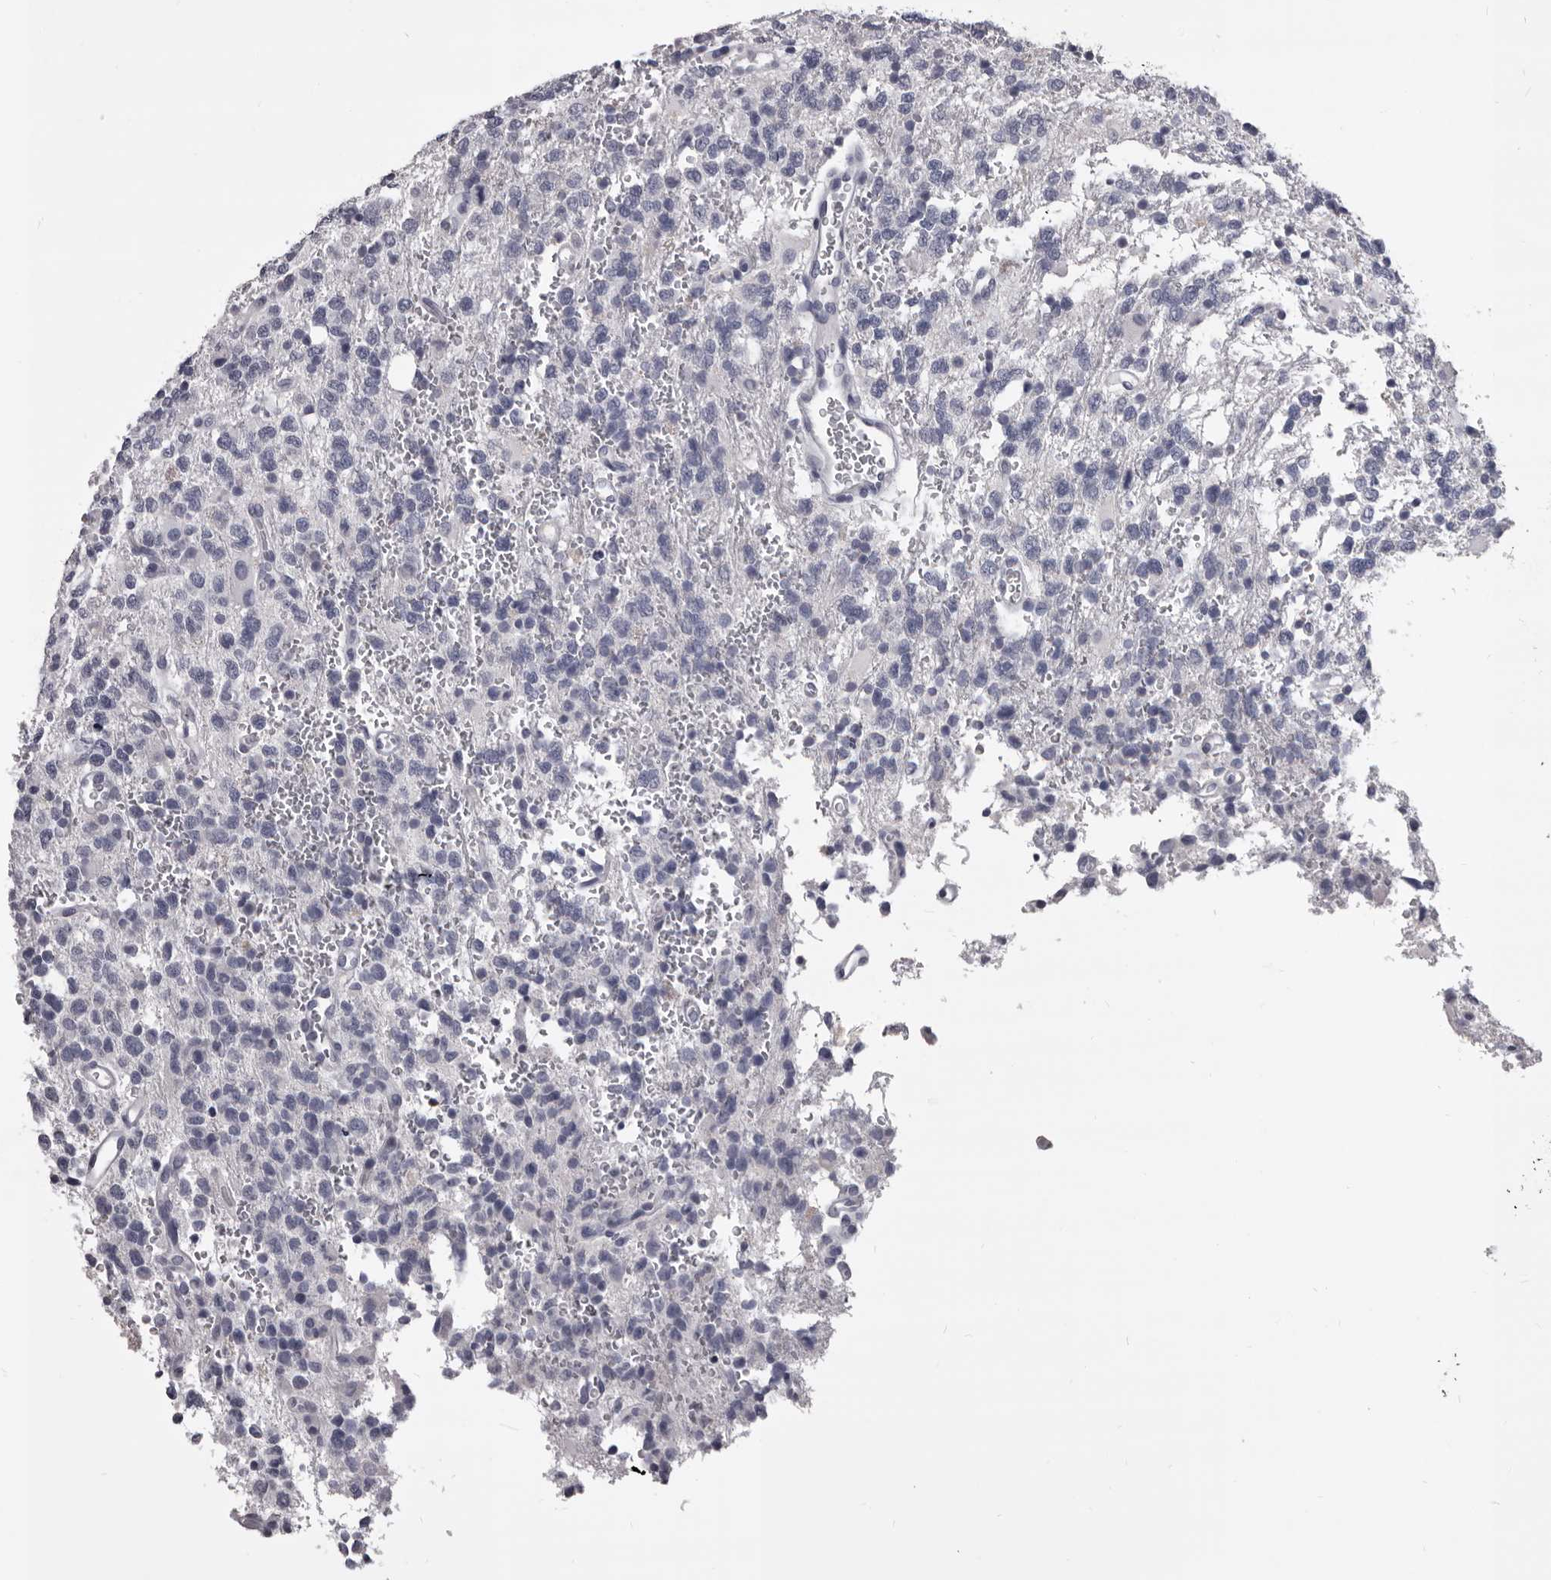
{"staining": {"intensity": "negative", "quantity": "none", "location": "none"}, "tissue": "glioma", "cell_type": "Tumor cells", "image_type": "cancer", "snomed": [{"axis": "morphology", "description": "Glioma, malignant, High grade"}, {"axis": "topography", "description": "Brain"}], "caption": "A histopathology image of human glioma is negative for staining in tumor cells.", "gene": "GZMH", "patient": {"sex": "female", "age": 62}}